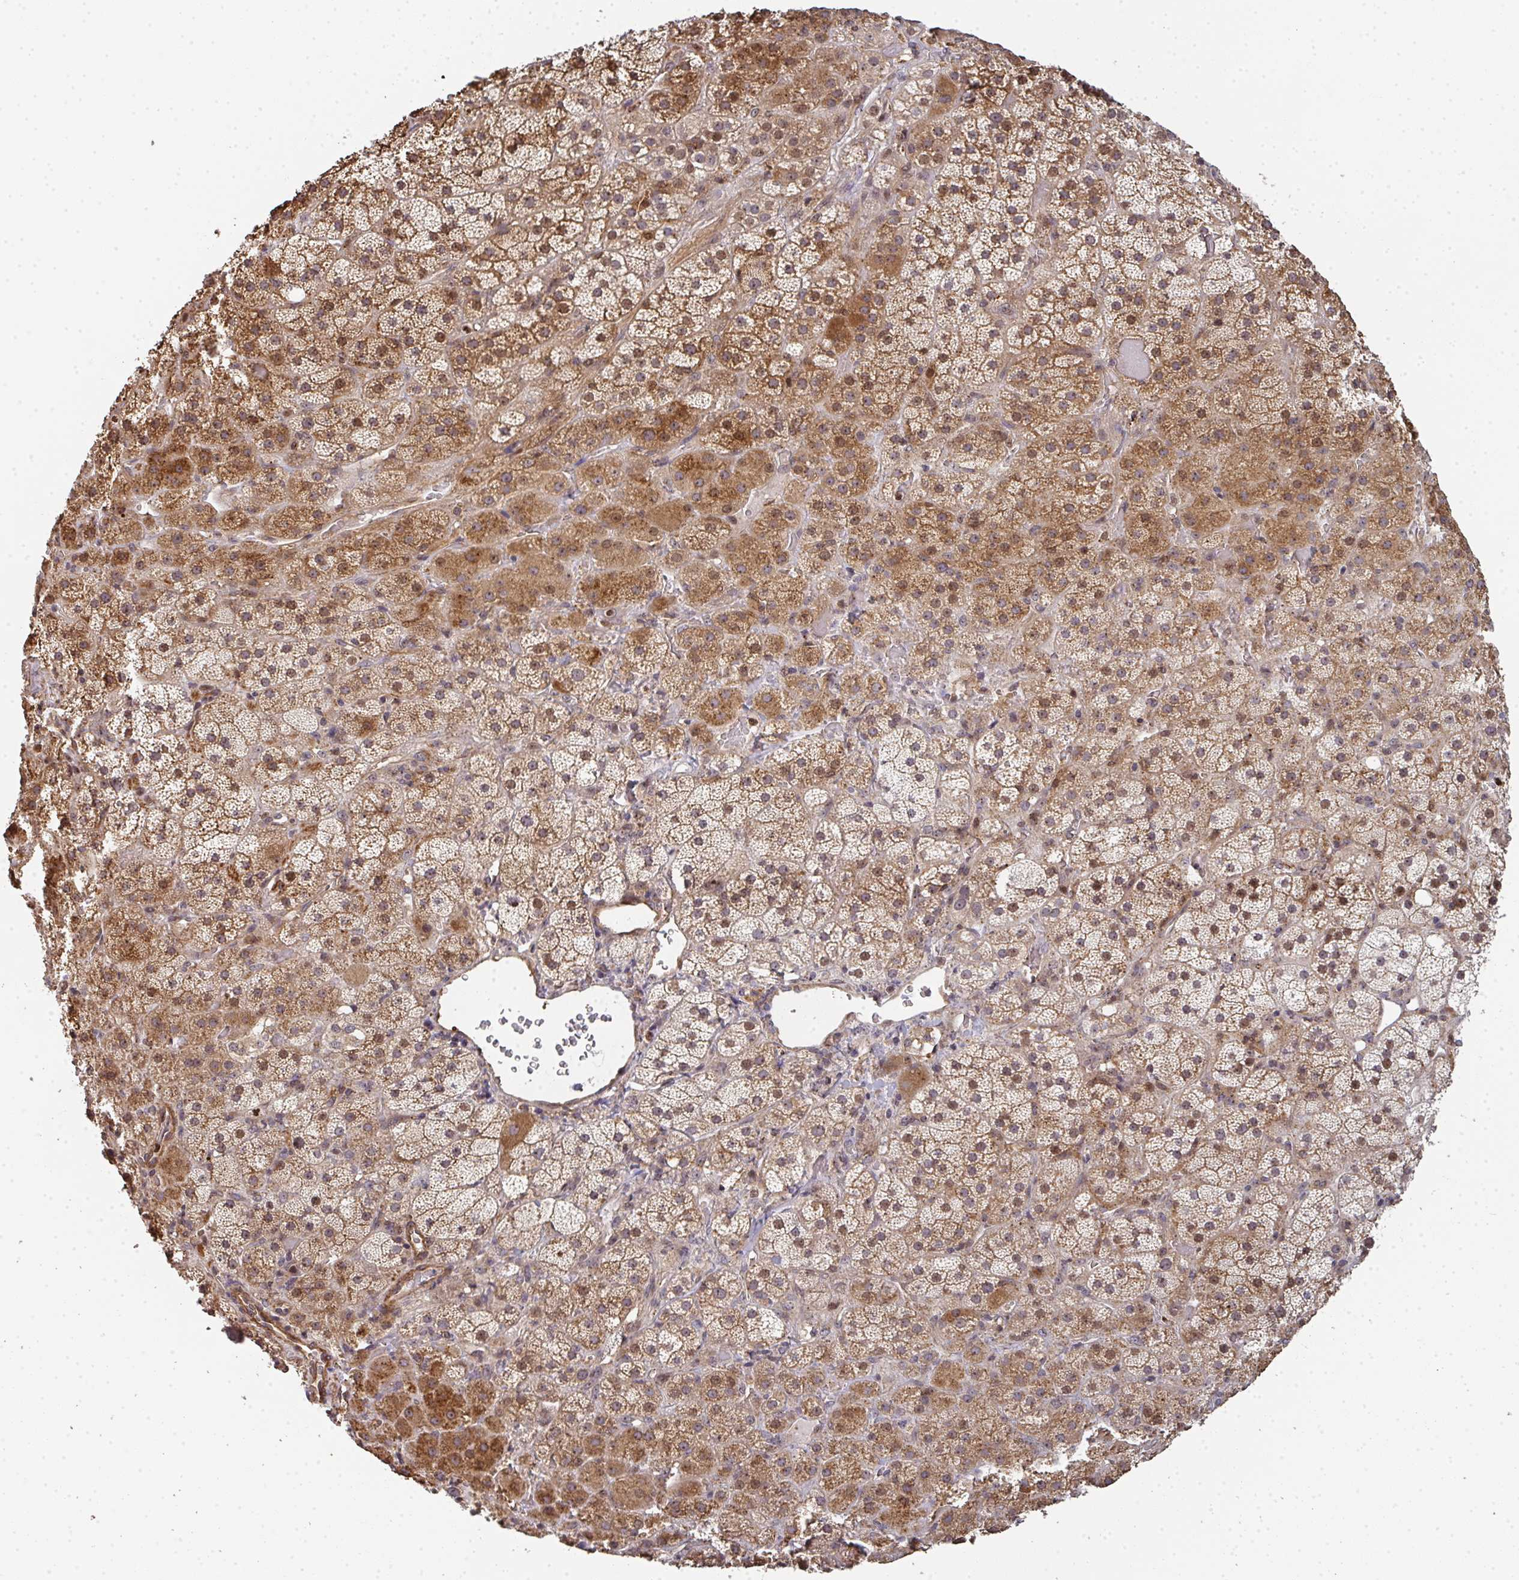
{"staining": {"intensity": "moderate", "quantity": ">75%", "location": "cytoplasmic/membranous,nuclear"}, "tissue": "adrenal gland", "cell_type": "Glandular cells", "image_type": "normal", "snomed": [{"axis": "morphology", "description": "Normal tissue, NOS"}, {"axis": "topography", "description": "Adrenal gland"}], "caption": "Protein staining displays moderate cytoplasmic/membranous,nuclear staining in approximately >75% of glandular cells in benign adrenal gland. Nuclei are stained in blue.", "gene": "SIMC1", "patient": {"sex": "male", "age": 57}}